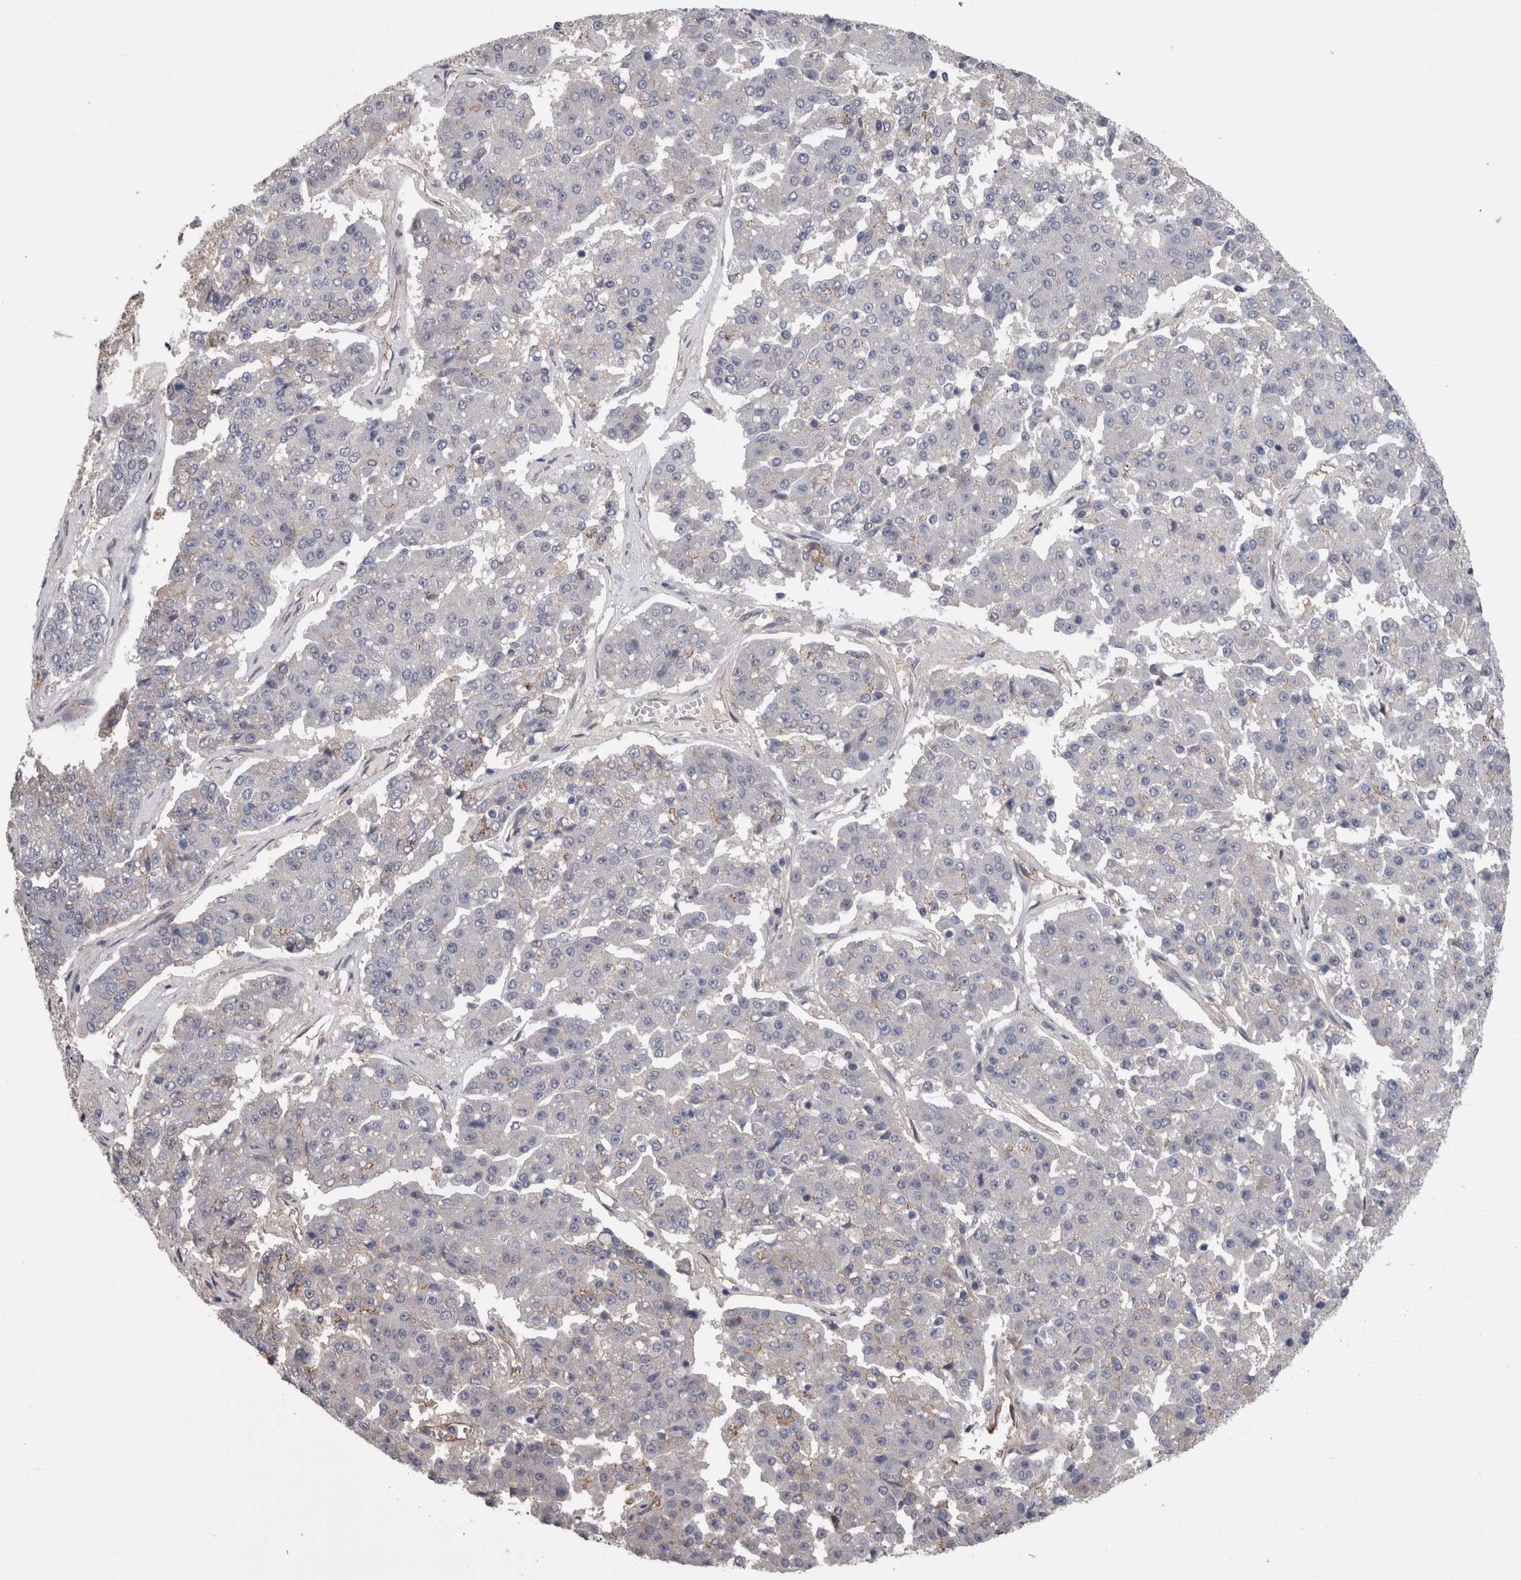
{"staining": {"intensity": "negative", "quantity": "none", "location": "none"}, "tissue": "pancreatic cancer", "cell_type": "Tumor cells", "image_type": "cancer", "snomed": [{"axis": "morphology", "description": "Adenocarcinoma, NOS"}, {"axis": "topography", "description": "Pancreas"}], "caption": "The image reveals no staining of tumor cells in pancreatic cancer (adenocarcinoma). (Stains: DAB immunohistochemistry (IHC) with hematoxylin counter stain, Microscopy: brightfield microscopy at high magnification).", "gene": "NECTIN2", "patient": {"sex": "male", "age": 50}}